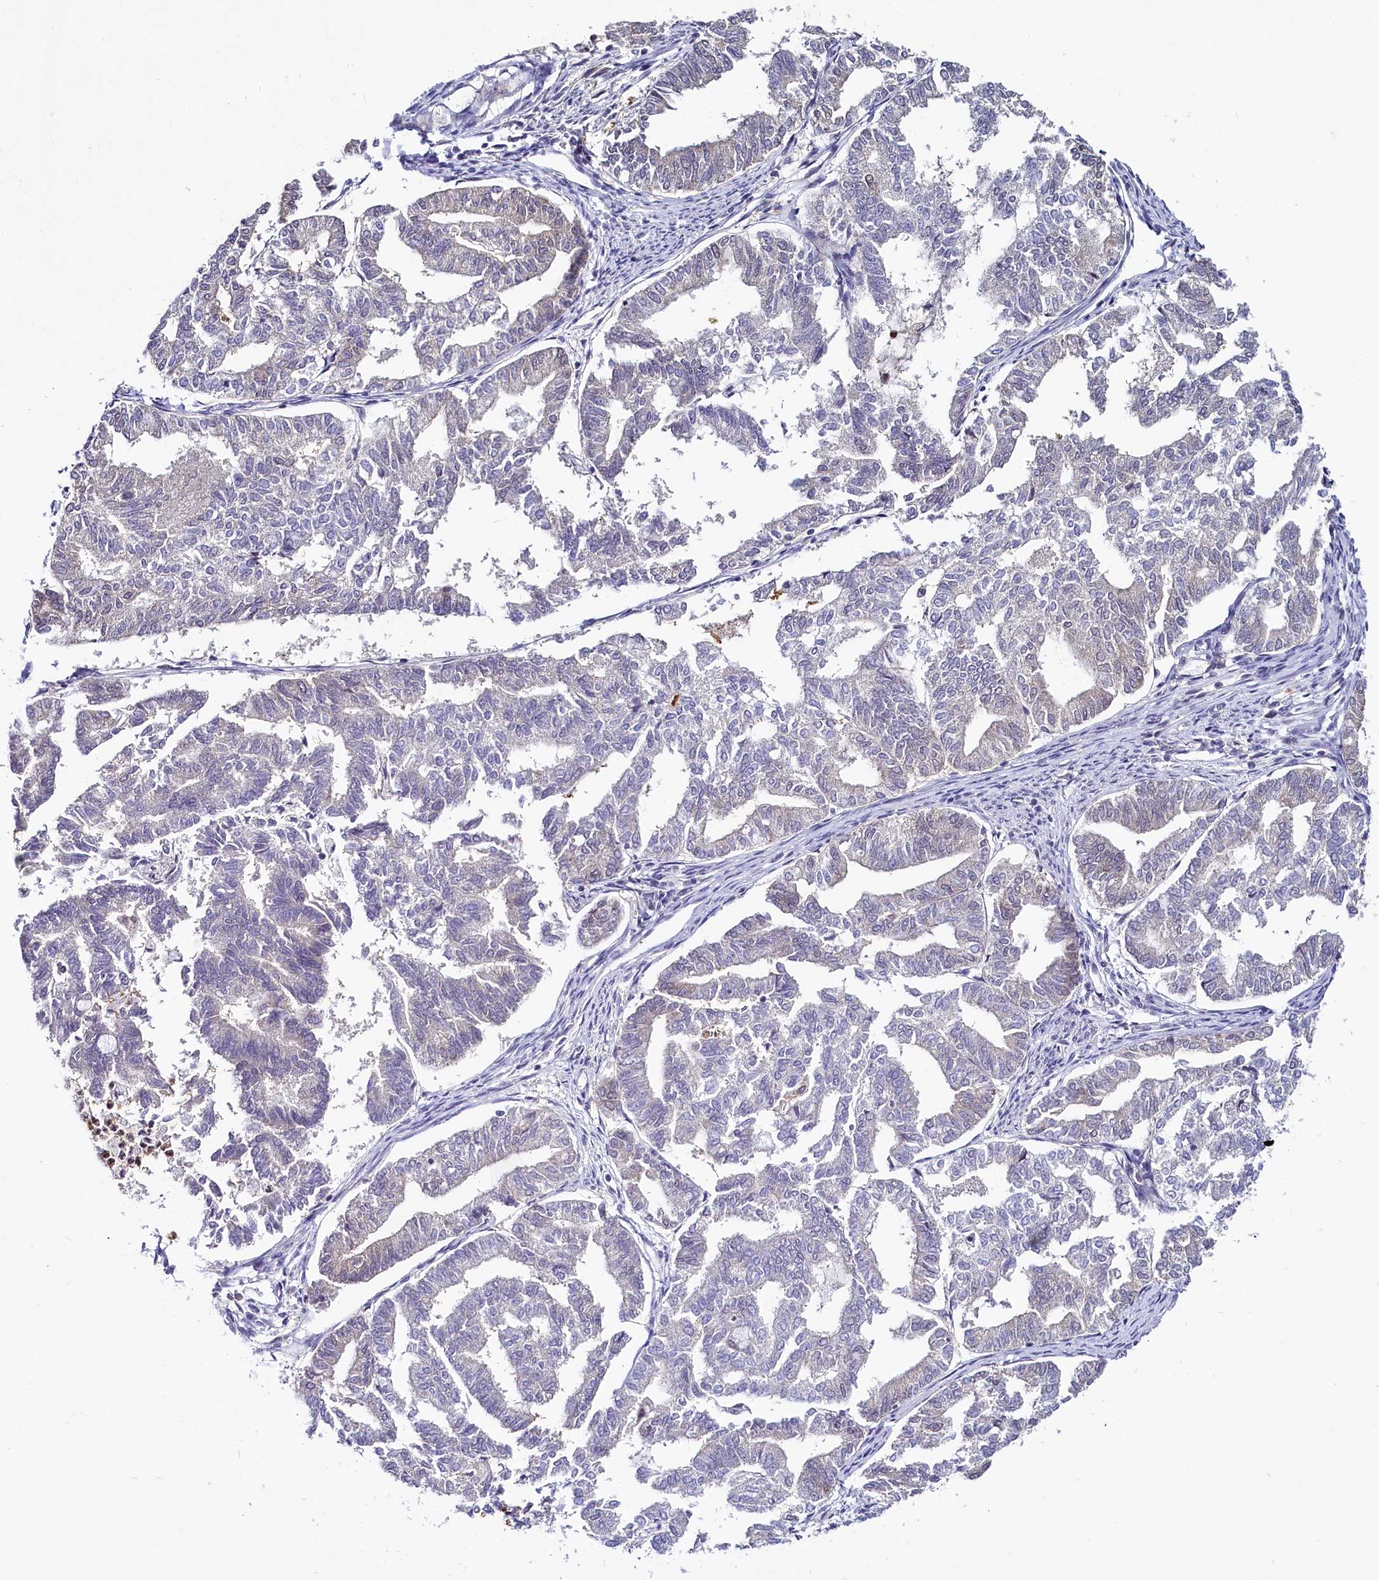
{"staining": {"intensity": "negative", "quantity": "none", "location": "none"}, "tissue": "endometrial cancer", "cell_type": "Tumor cells", "image_type": "cancer", "snomed": [{"axis": "morphology", "description": "Adenocarcinoma, NOS"}, {"axis": "topography", "description": "Endometrium"}], "caption": "Endometrial adenocarcinoma stained for a protein using IHC reveals no staining tumor cells.", "gene": "SCAF11", "patient": {"sex": "female", "age": 79}}